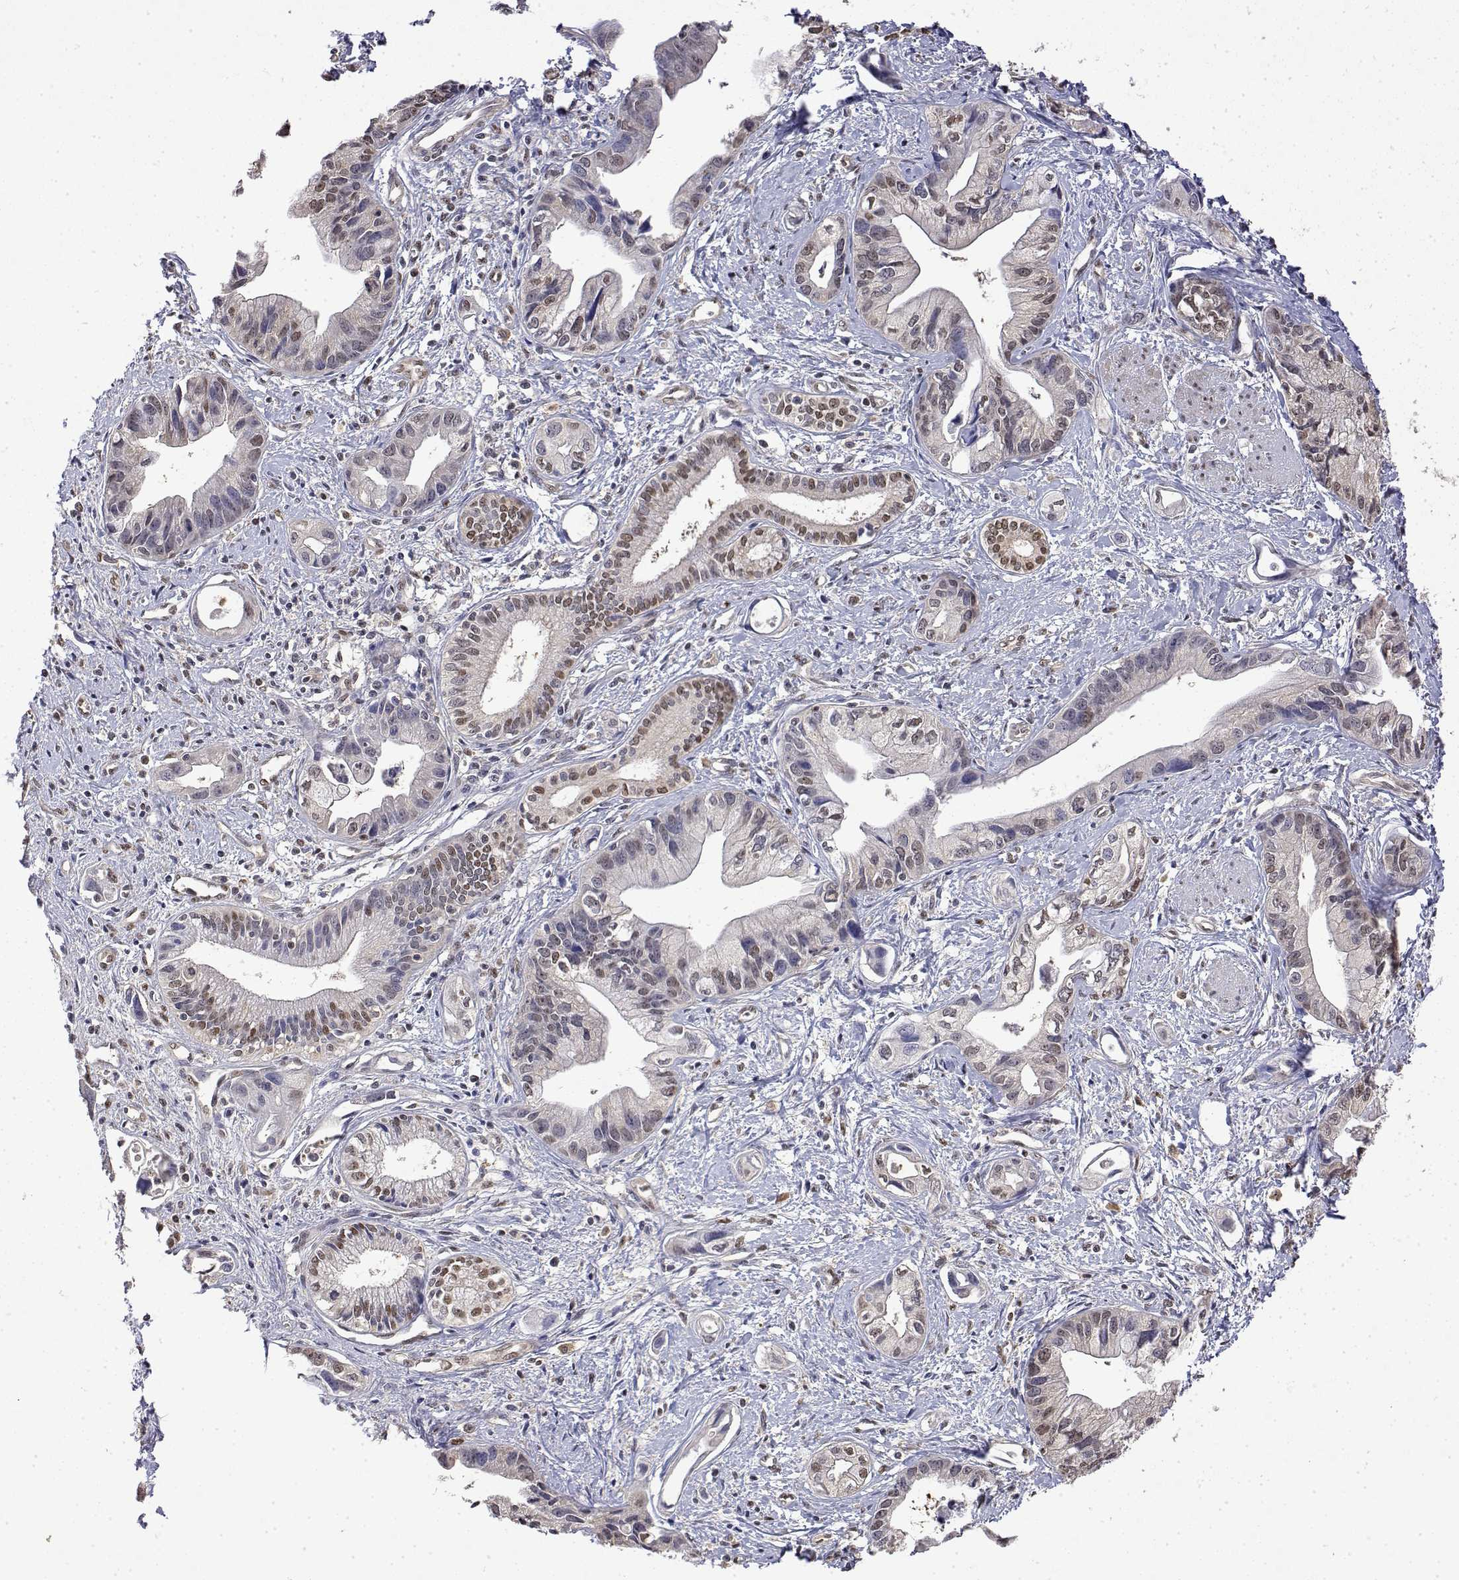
{"staining": {"intensity": "moderate", "quantity": "<25%", "location": "nuclear"}, "tissue": "pancreatic cancer", "cell_type": "Tumor cells", "image_type": "cancer", "snomed": [{"axis": "morphology", "description": "Adenocarcinoma, NOS"}, {"axis": "topography", "description": "Pancreas"}], "caption": "High-magnification brightfield microscopy of pancreatic cancer (adenocarcinoma) stained with DAB (brown) and counterstained with hematoxylin (blue). tumor cells exhibit moderate nuclear expression is seen in about<25% of cells.", "gene": "TPI1", "patient": {"sex": "female", "age": 61}}